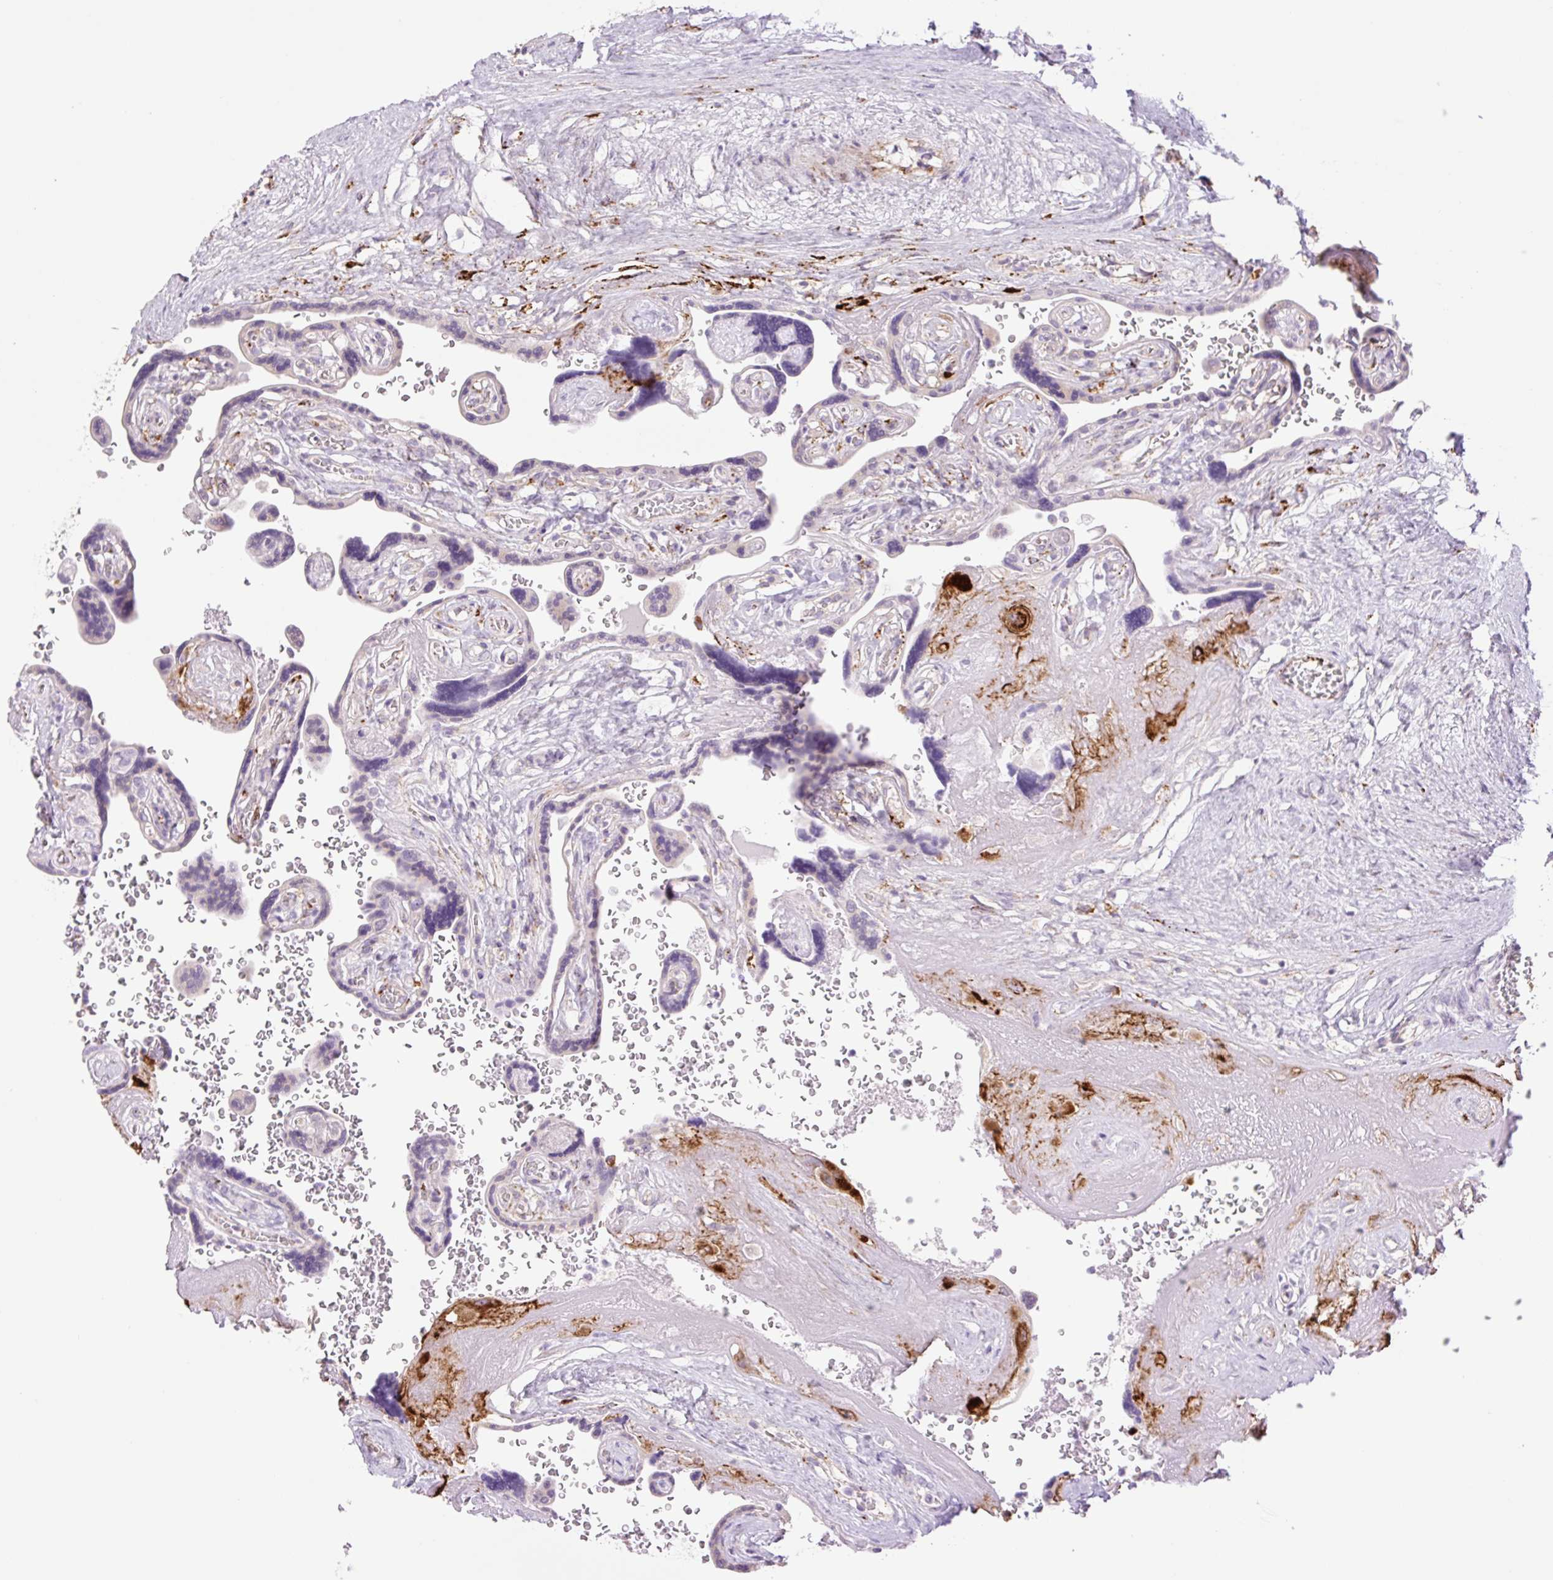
{"staining": {"intensity": "negative", "quantity": "none", "location": "none"}, "tissue": "placenta", "cell_type": "Trophoblastic cells", "image_type": "normal", "snomed": [{"axis": "morphology", "description": "Normal tissue, NOS"}, {"axis": "topography", "description": "Placenta"}], "caption": "Immunohistochemistry (IHC) photomicrograph of benign placenta: placenta stained with DAB demonstrates no significant protein positivity in trophoblastic cells.", "gene": "COL5A1", "patient": {"sex": "female", "age": 32}}